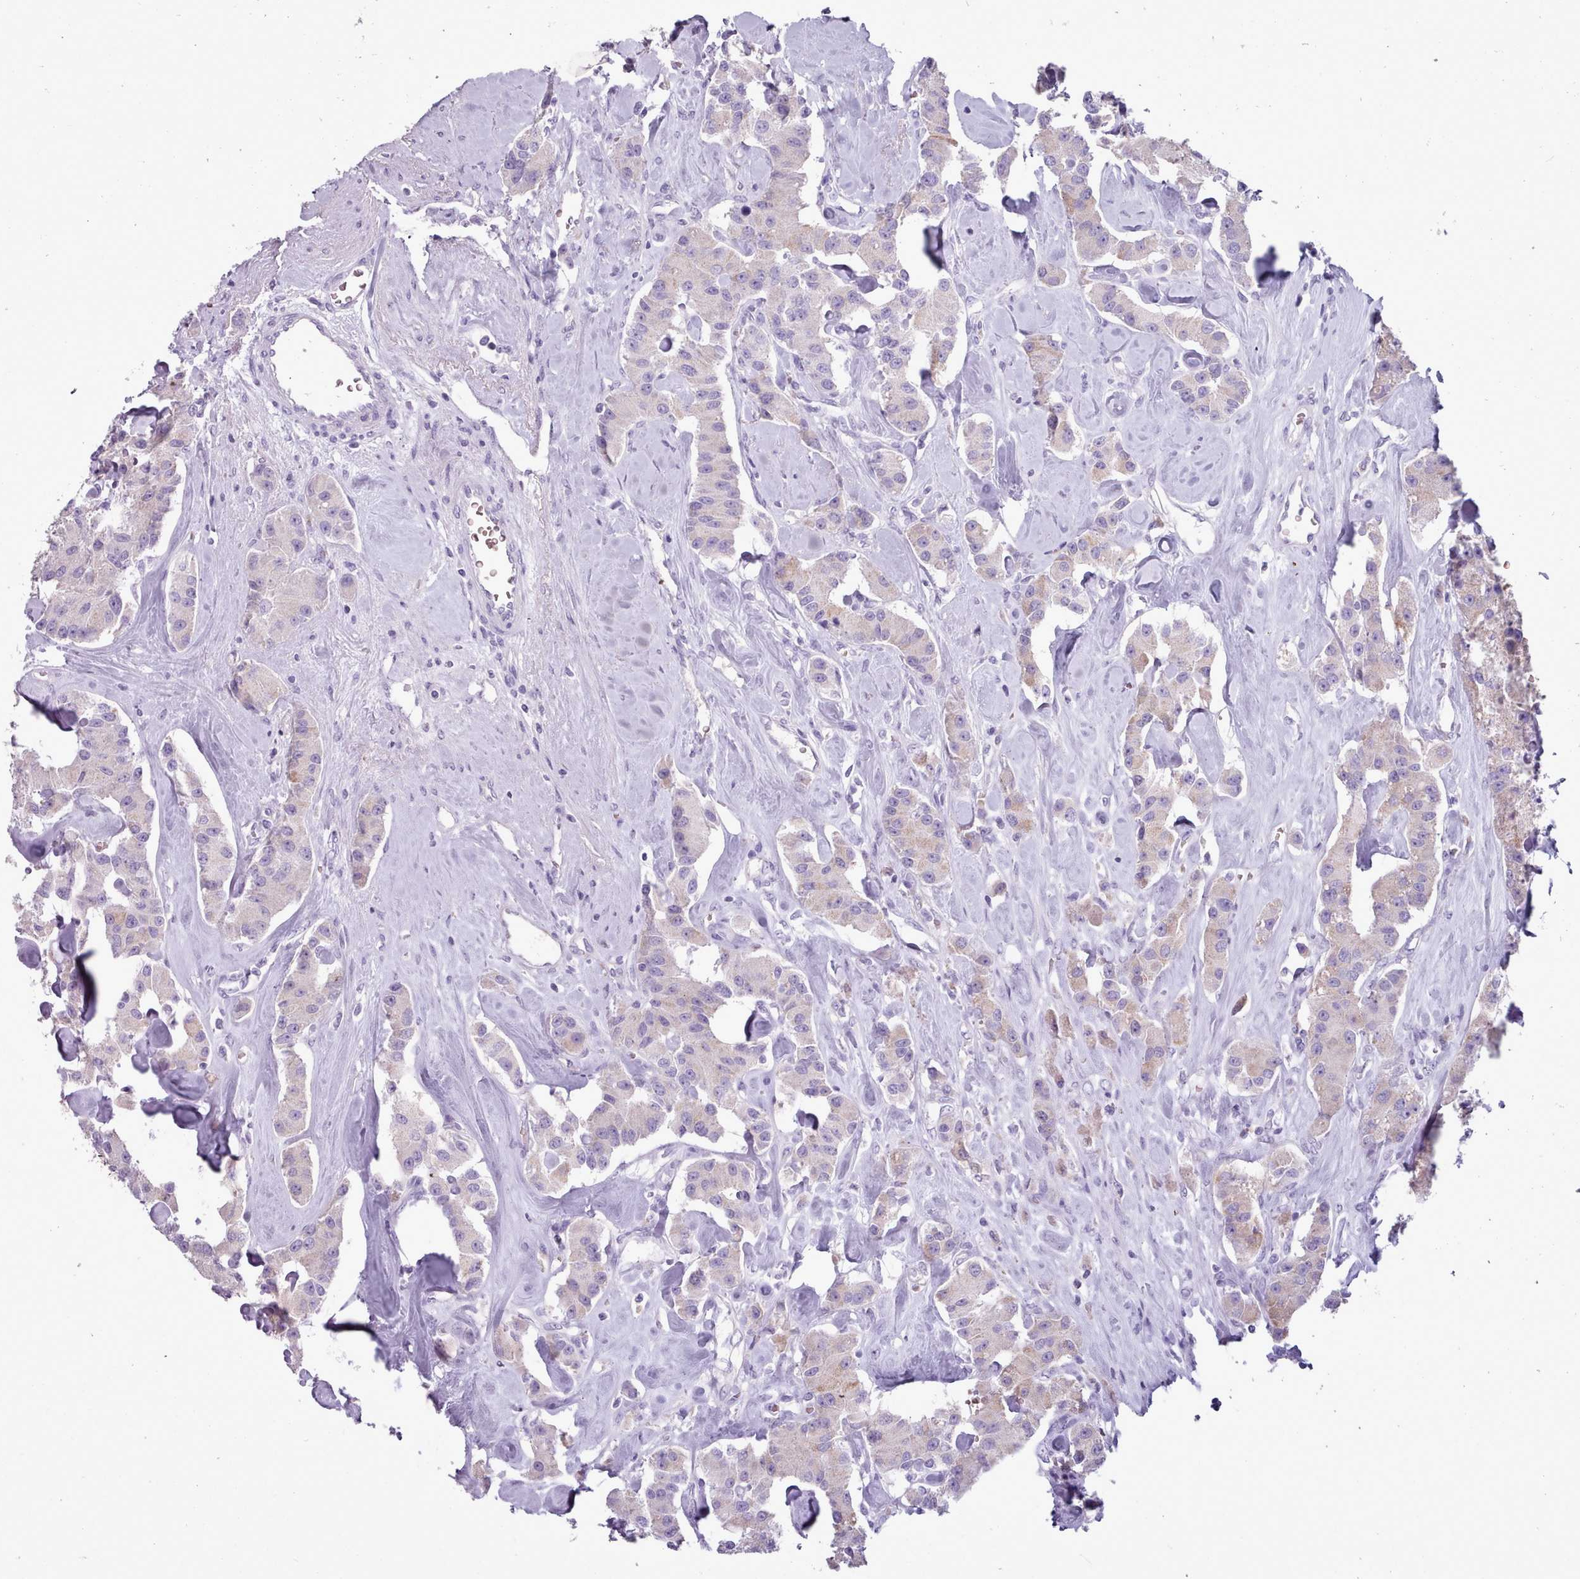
{"staining": {"intensity": "weak", "quantity": "25%-75%", "location": "cytoplasmic/membranous"}, "tissue": "carcinoid", "cell_type": "Tumor cells", "image_type": "cancer", "snomed": [{"axis": "morphology", "description": "Carcinoid, malignant, NOS"}, {"axis": "topography", "description": "Pancreas"}], "caption": "A low amount of weak cytoplasmic/membranous staining is appreciated in about 25%-75% of tumor cells in malignant carcinoid tissue.", "gene": "AK4", "patient": {"sex": "male", "age": 41}}